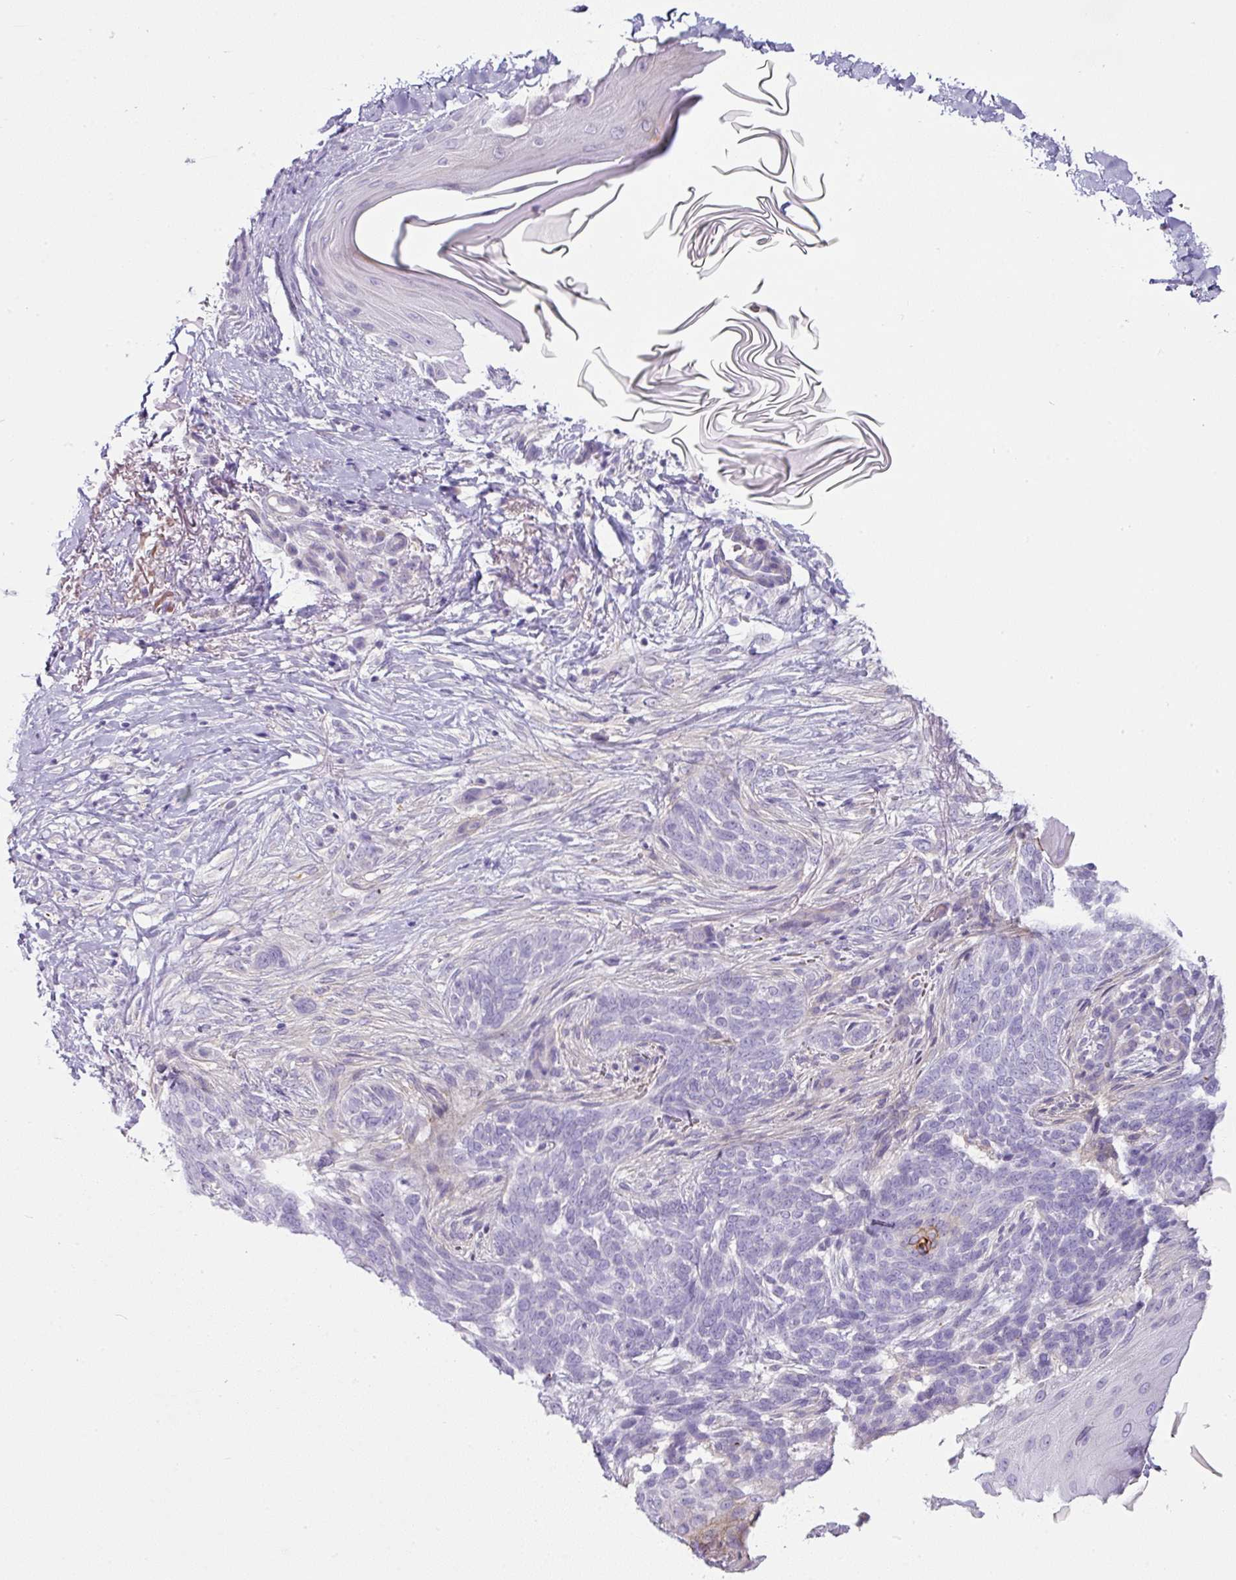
{"staining": {"intensity": "negative", "quantity": "none", "location": "none"}, "tissue": "skin cancer", "cell_type": "Tumor cells", "image_type": "cancer", "snomed": [{"axis": "morphology", "description": "Normal tissue, NOS"}, {"axis": "morphology", "description": "Basal cell carcinoma"}, {"axis": "topography", "description": "Skin"}], "caption": "Skin cancer (basal cell carcinoma) stained for a protein using immunohistochemistry reveals no positivity tumor cells.", "gene": "OR52N1", "patient": {"sex": "female", "age": 67}}